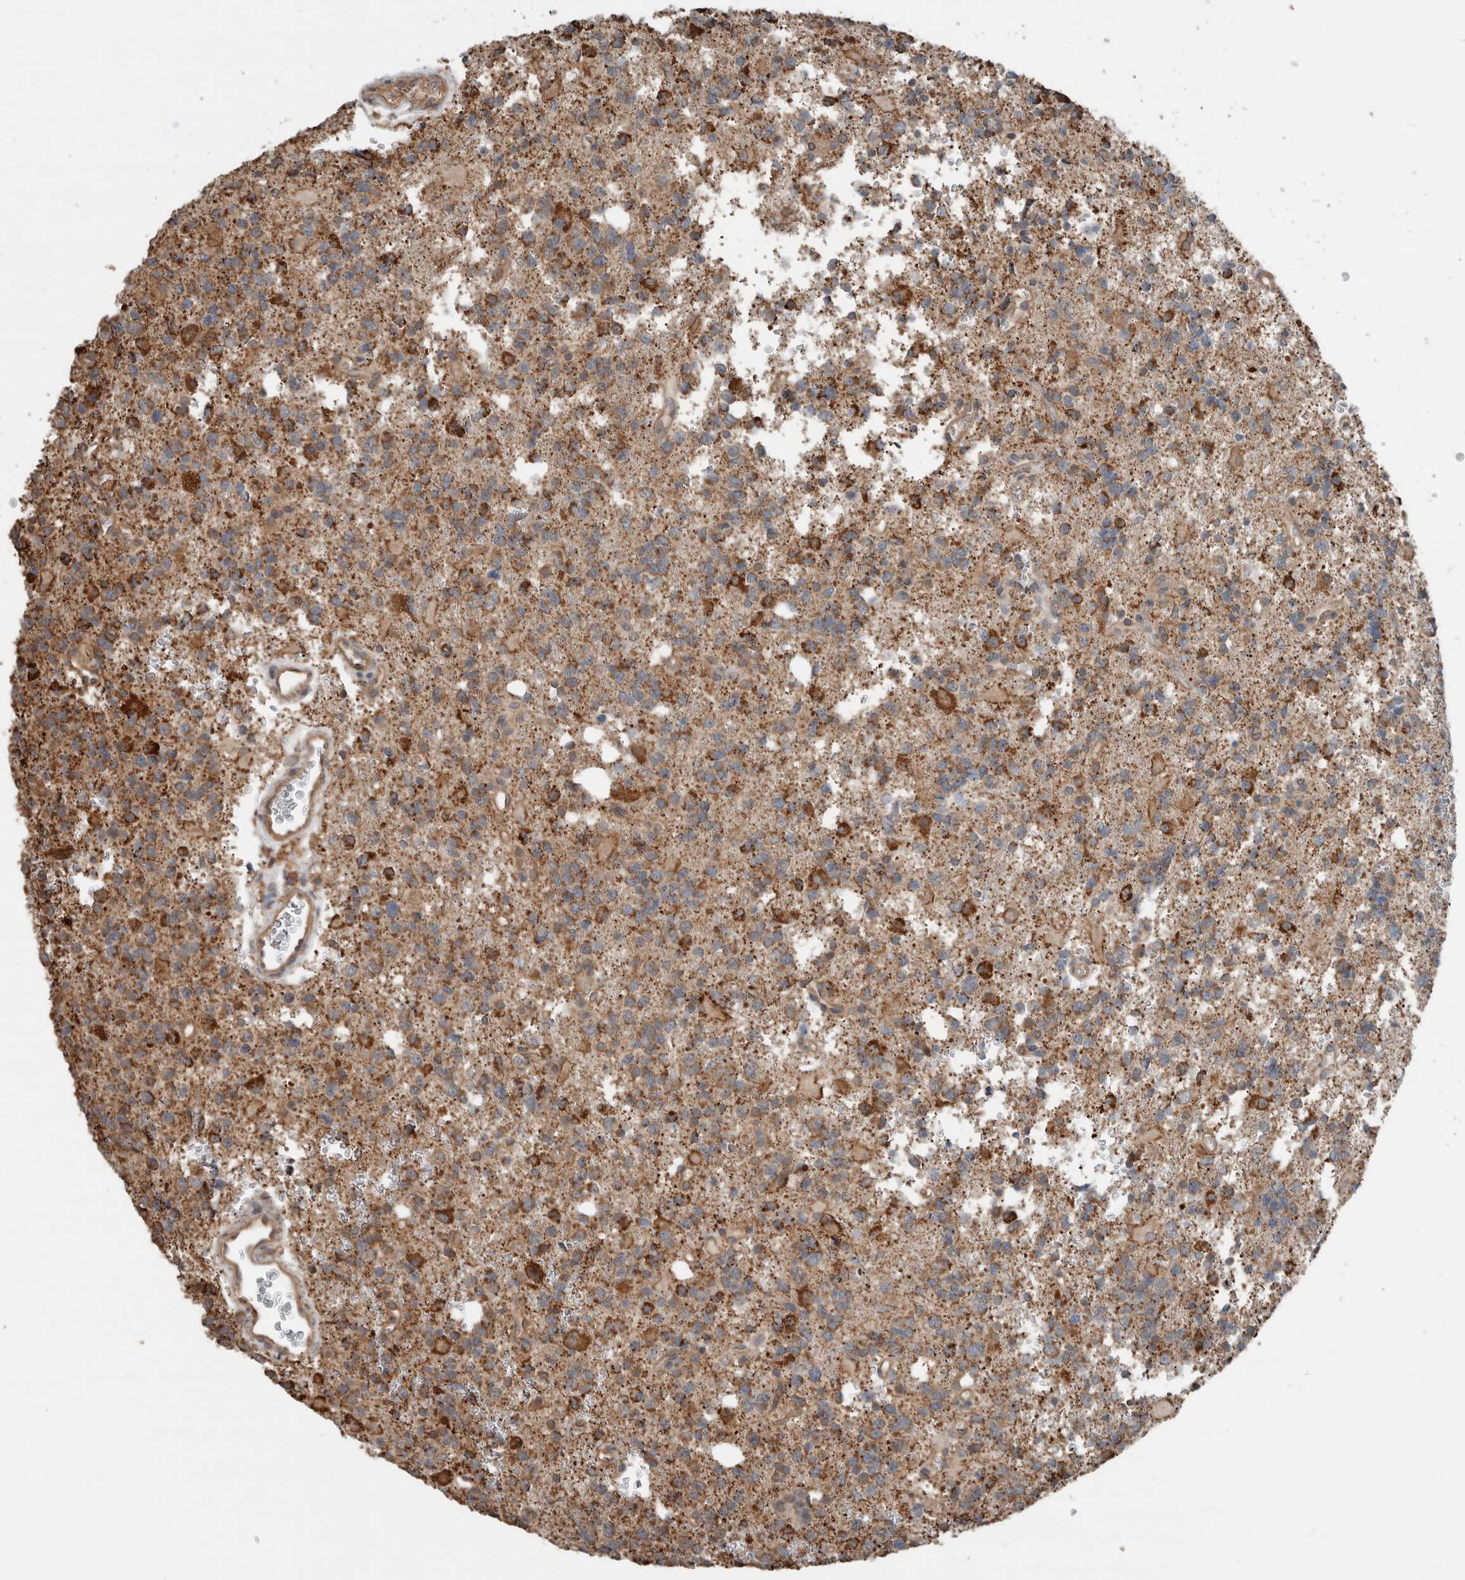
{"staining": {"intensity": "strong", "quantity": "25%-75%", "location": "cytoplasmic/membranous"}, "tissue": "glioma", "cell_type": "Tumor cells", "image_type": "cancer", "snomed": [{"axis": "morphology", "description": "Glioma, malignant, High grade"}, {"axis": "topography", "description": "Brain"}], "caption": "Malignant high-grade glioma stained with DAB (3,3'-diaminobenzidine) IHC demonstrates high levels of strong cytoplasmic/membranous expression in about 25%-75% of tumor cells.", "gene": "KLK14", "patient": {"sex": "female", "age": 62}}